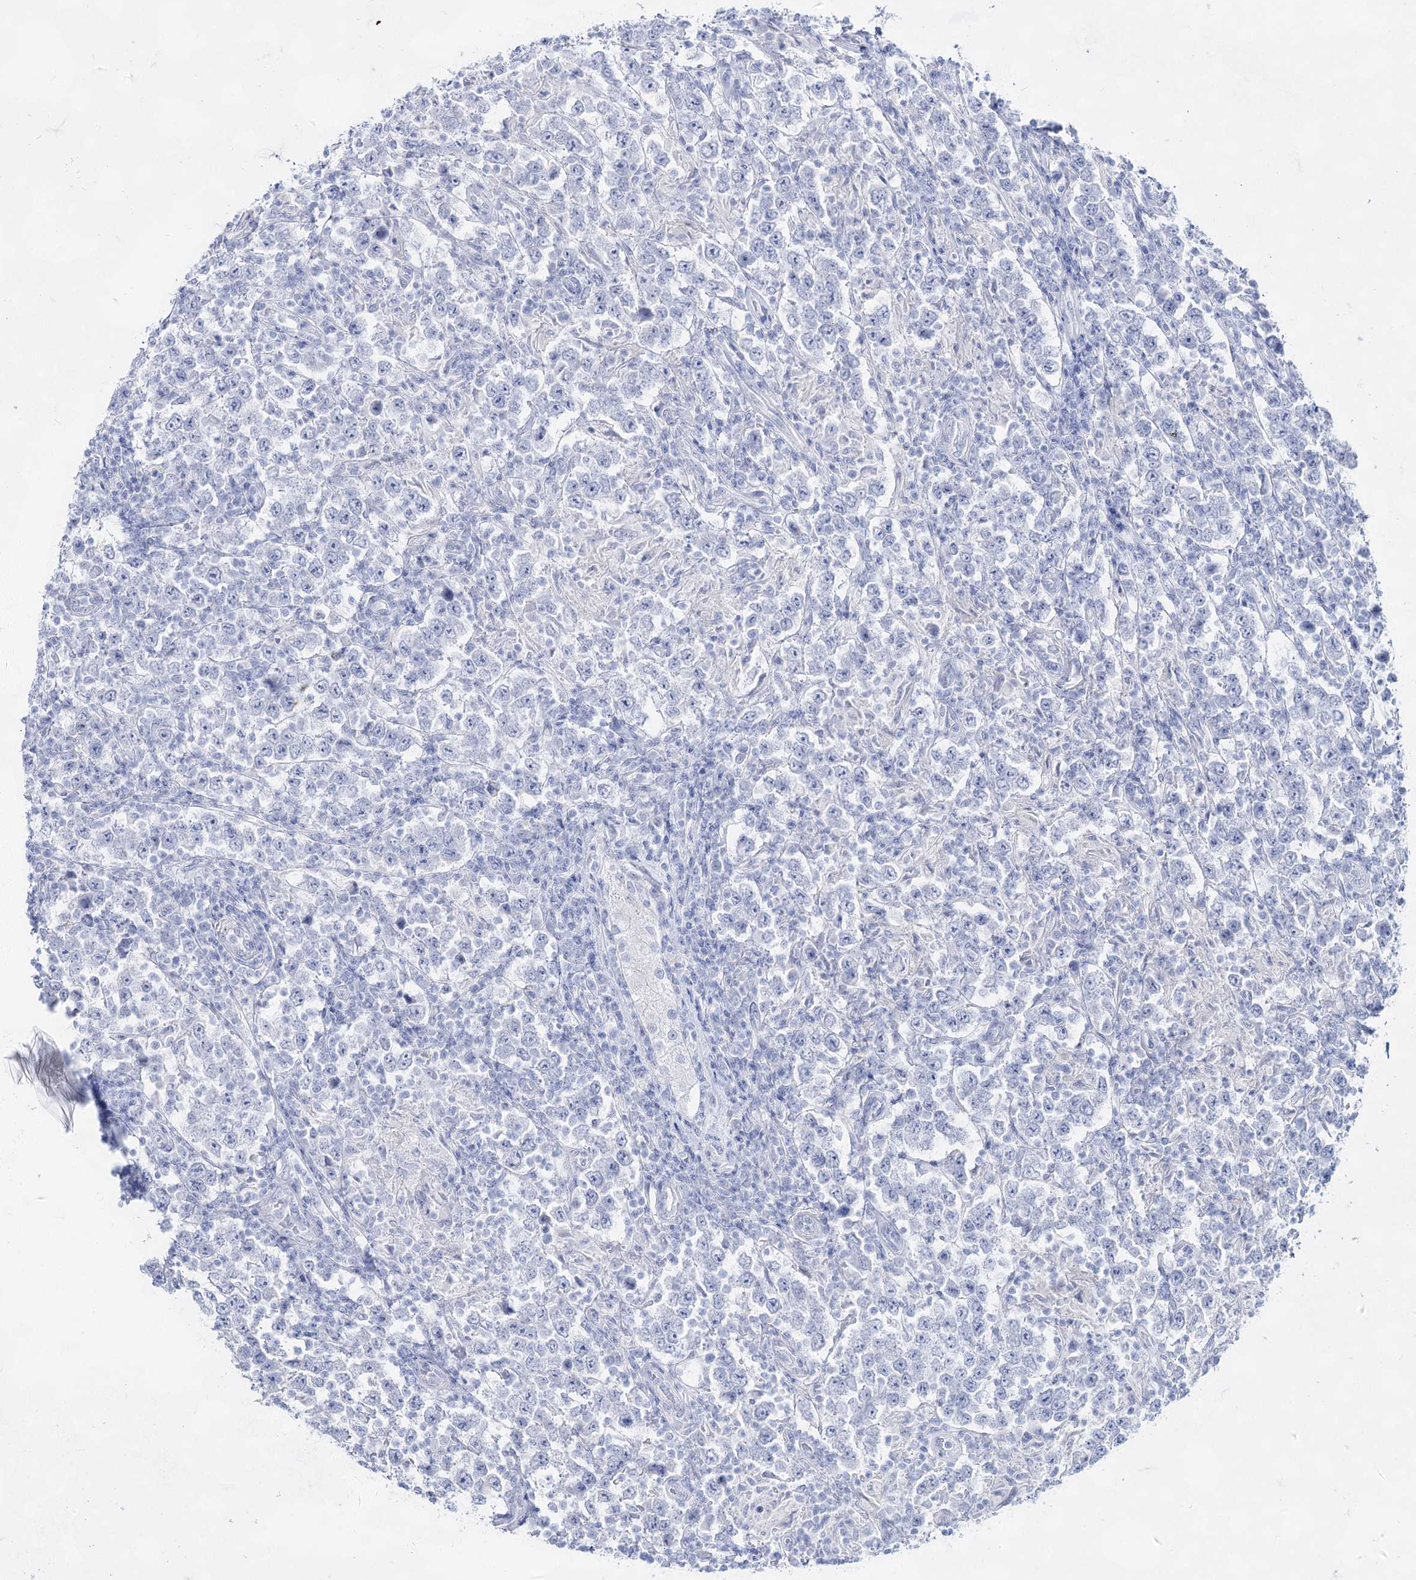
{"staining": {"intensity": "negative", "quantity": "none", "location": "none"}, "tissue": "testis cancer", "cell_type": "Tumor cells", "image_type": "cancer", "snomed": [{"axis": "morphology", "description": "Normal tissue, NOS"}, {"axis": "morphology", "description": "Urothelial carcinoma, High grade"}, {"axis": "morphology", "description": "Seminoma, NOS"}, {"axis": "morphology", "description": "Carcinoma, Embryonal, NOS"}, {"axis": "topography", "description": "Urinary bladder"}, {"axis": "topography", "description": "Testis"}], "caption": "Human testis embryonal carcinoma stained for a protein using IHC shows no staining in tumor cells.", "gene": "ACRV1", "patient": {"sex": "male", "age": 41}}